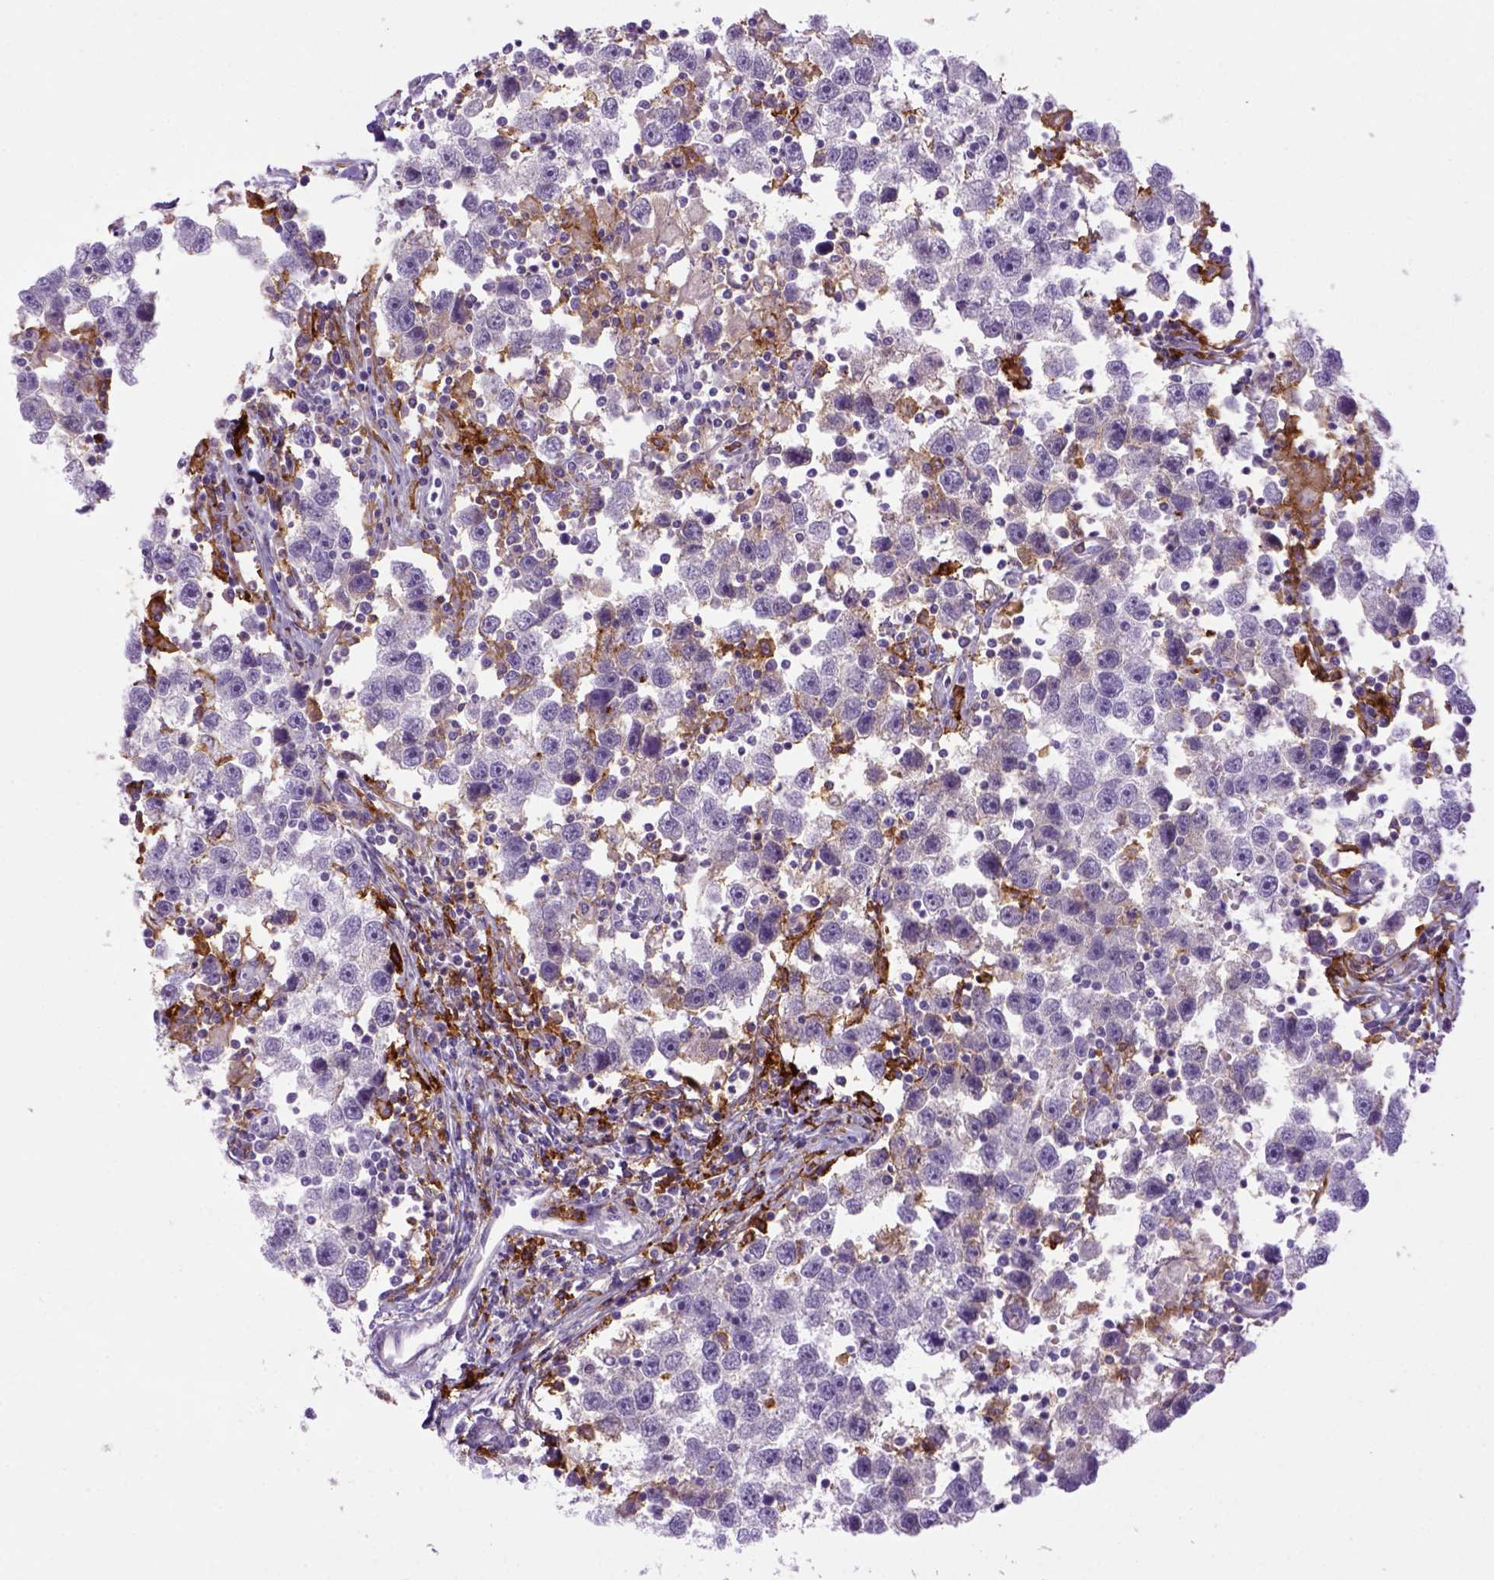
{"staining": {"intensity": "negative", "quantity": "none", "location": "none"}, "tissue": "testis cancer", "cell_type": "Tumor cells", "image_type": "cancer", "snomed": [{"axis": "morphology", "description": "Seminoma, NOS"}, {"axis": "topography", "description": "Testis"}], "caption": "Testis cancer (seminoma) stained for a protein using IHC exhibits no expression tumor cells.", "gene": "CD14", "patient": {"sex": "male", "age": 30}}